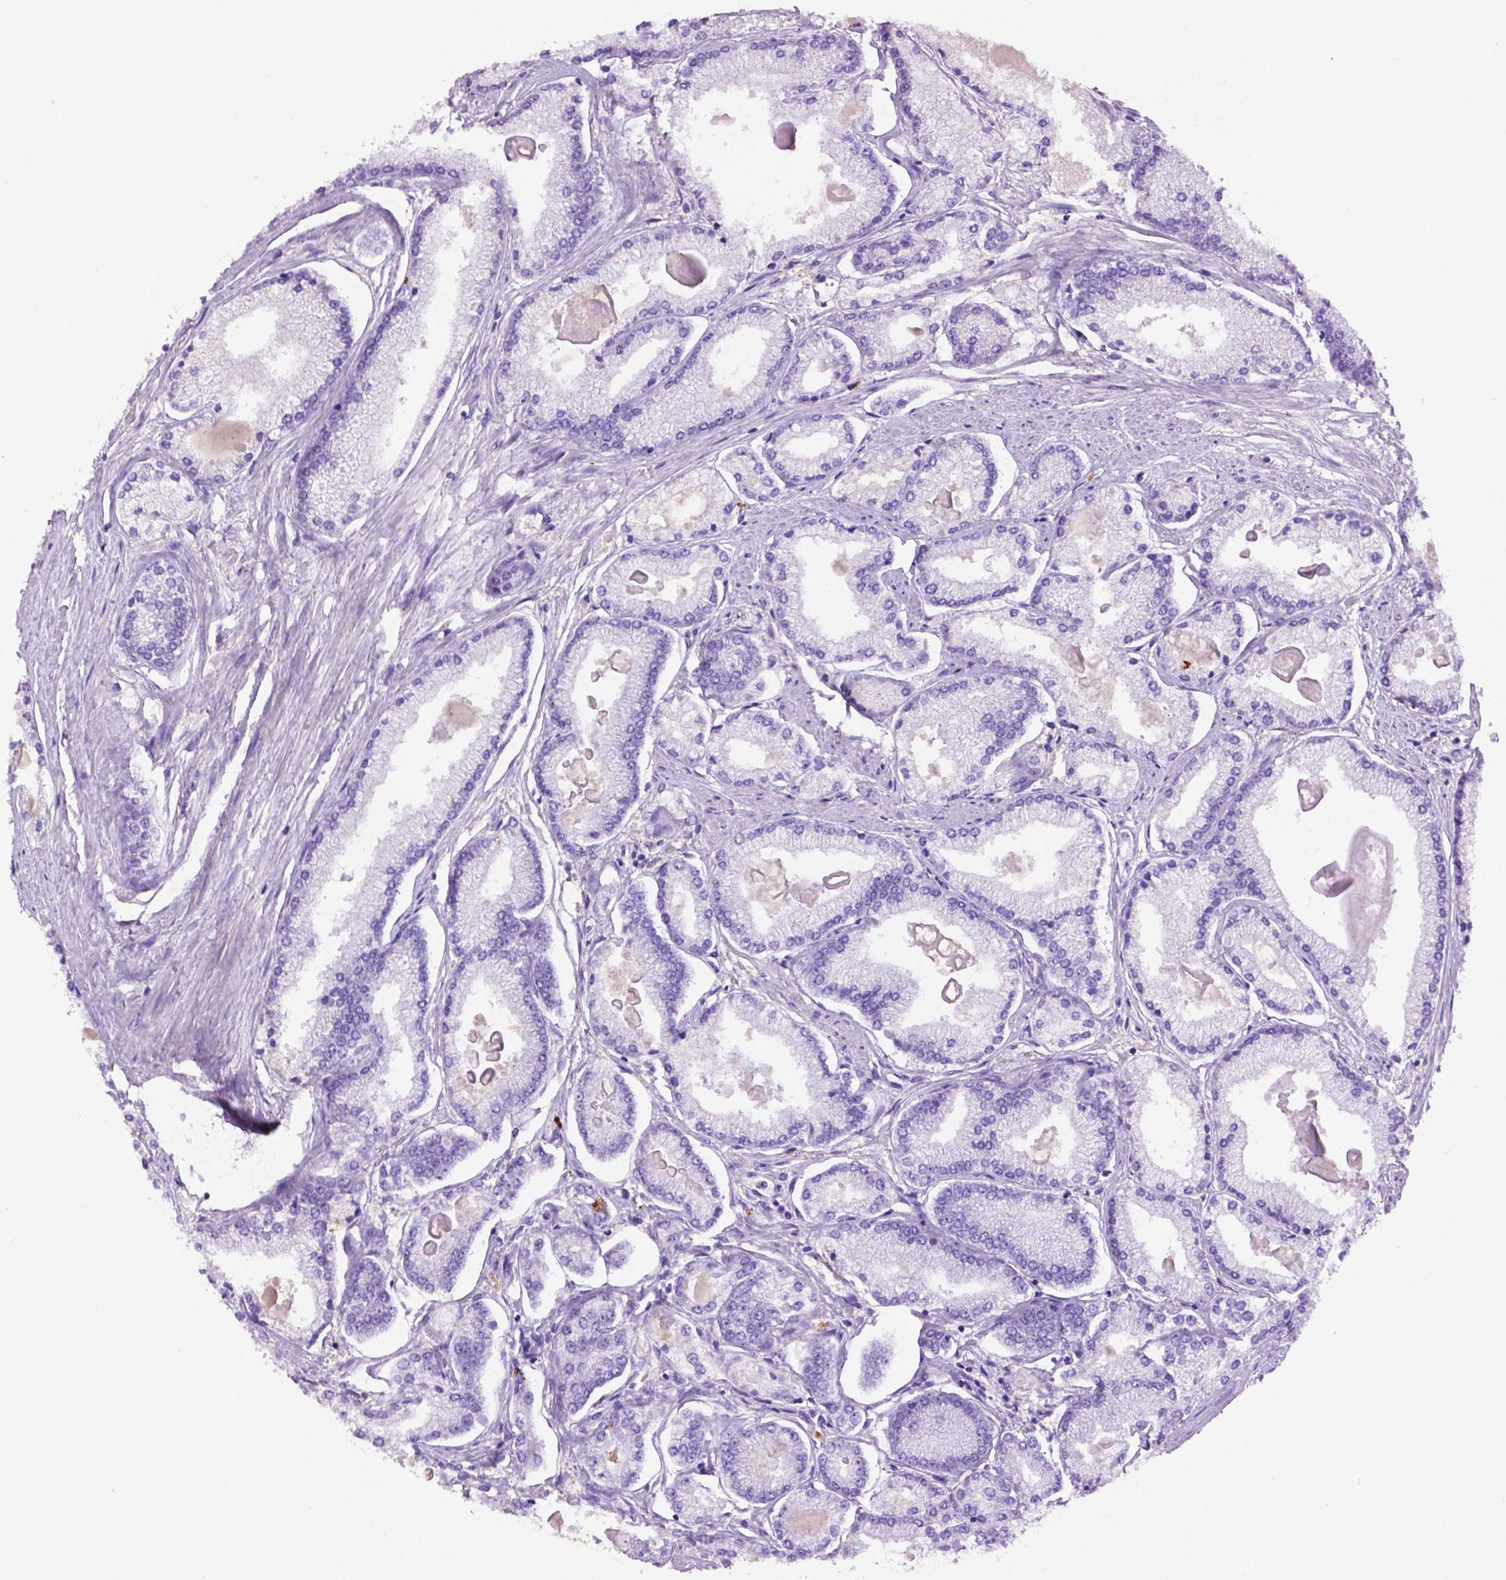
{"staining": {"intensity": "negative", "quantity": "none", "location": "none"}, "tissue": "prostate cancer", "cell_type": "Tumor cells", "image_type": "cancer", "snomed": [{"axis": "morphology", "description": "Adenocarcinoma, High grade"}, {"axis": "topography", "description": "Prostate"}], "caption": "Immunohistochemistry micrograph of neoplastic tissue: human prostate adenocarcinoma (high-grade) stained with DAB (3,3'-diaminobenzidine) demonstrates no significant protein staining in tumor cells.", "gene": "GDPD5", "patient": {"sex": "male", "age": 68}}